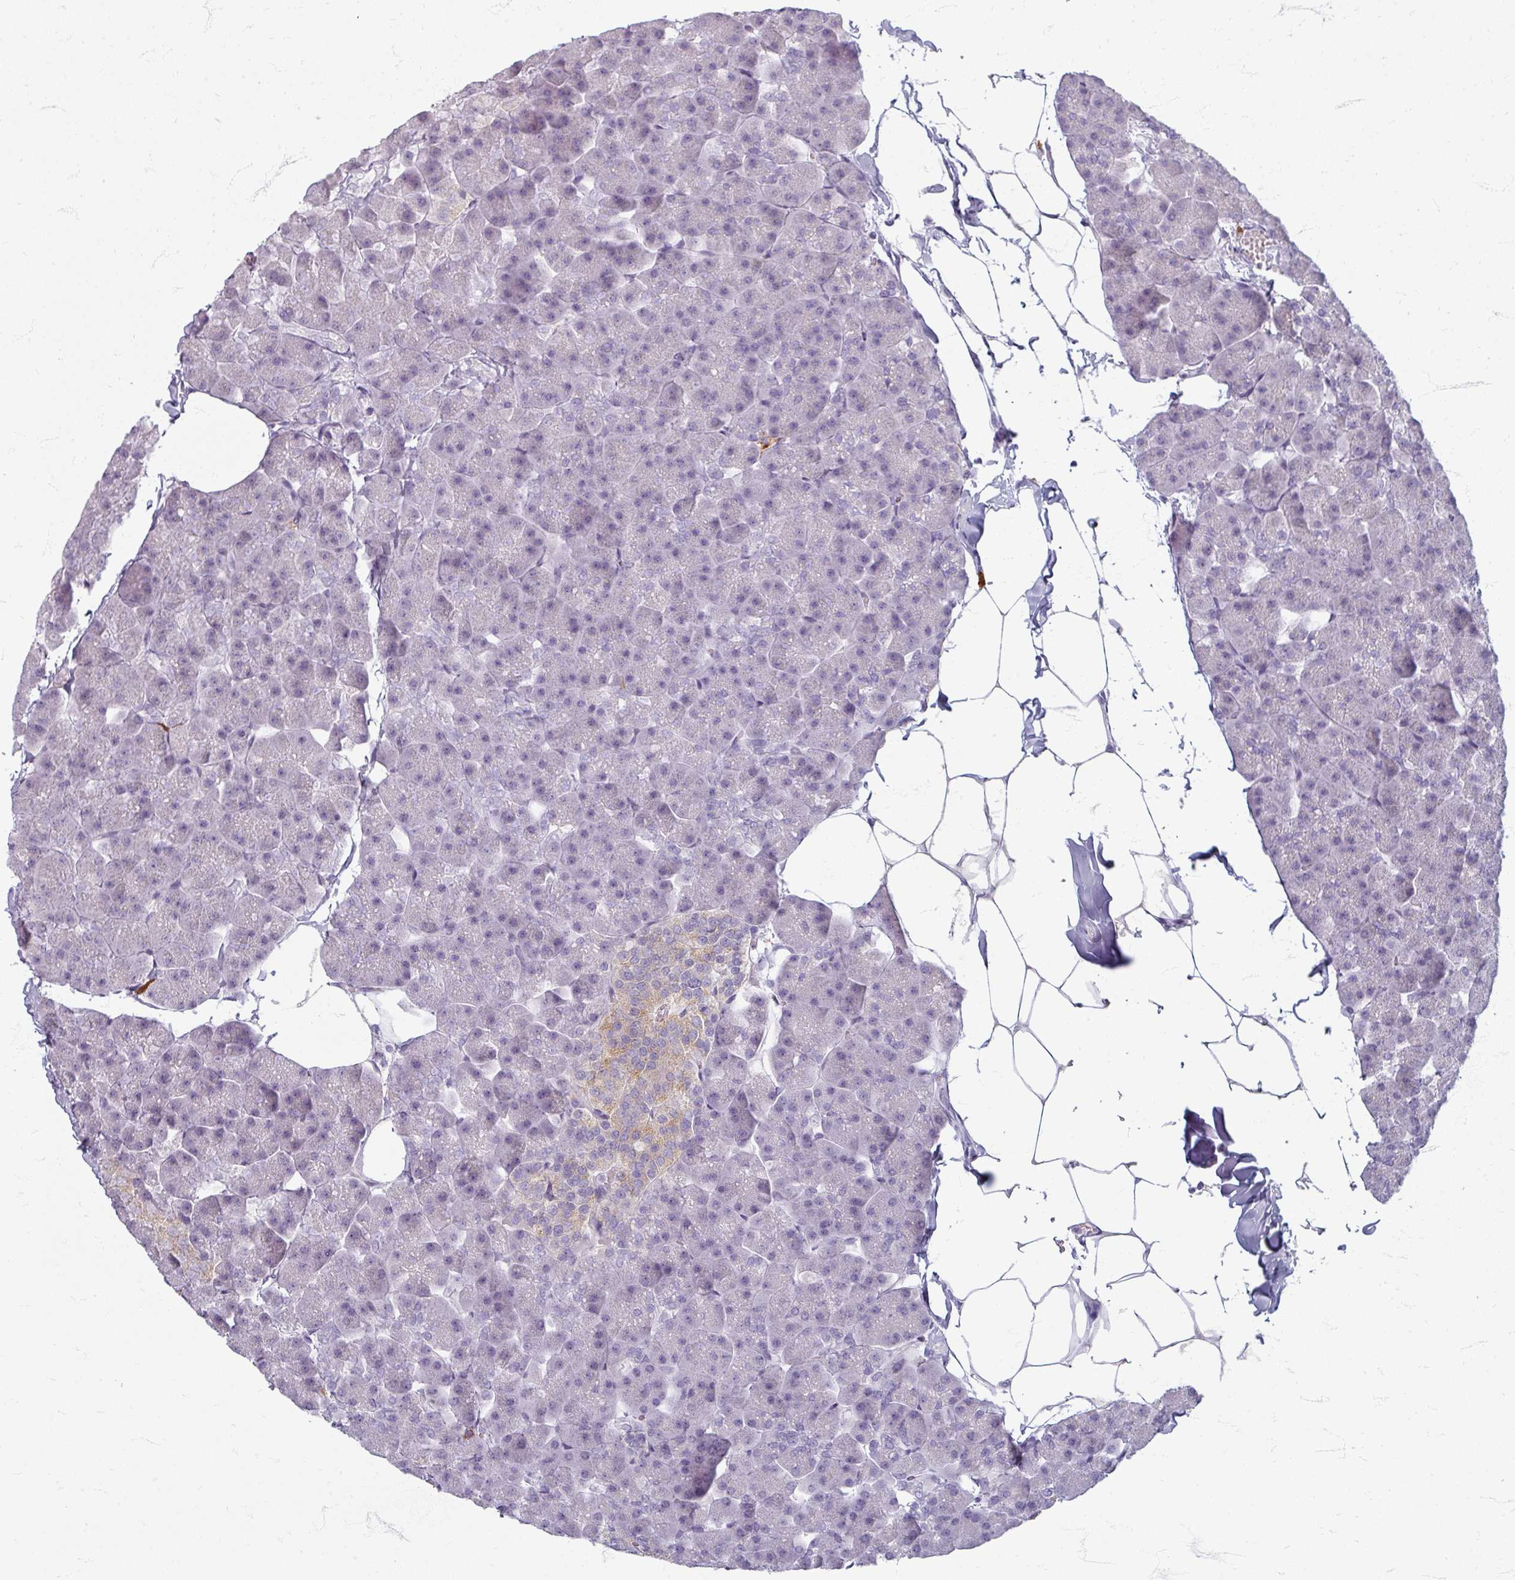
{"staining": {"intensity": "negative", "quantity": "none", "location": "none"}, "tissue": "pancreas", "cell_type": "Exocrine glandular cells", "image_type": "normal", "snomed": [{"axis": "morphology", "description": "Normal tissue, NOS"}, {"axis": "topography", "description": "Pancreas"}], "caption": "A micrograph of pancreas stained for a protein displays no brown staining in exocrine glandular cells. (DAB (3,3'-diaminobenzidine) immunohistochemistry (IHC), high magnification).", "gene": "ZNF878", "patient": {"sex": "male", "age": 35}}